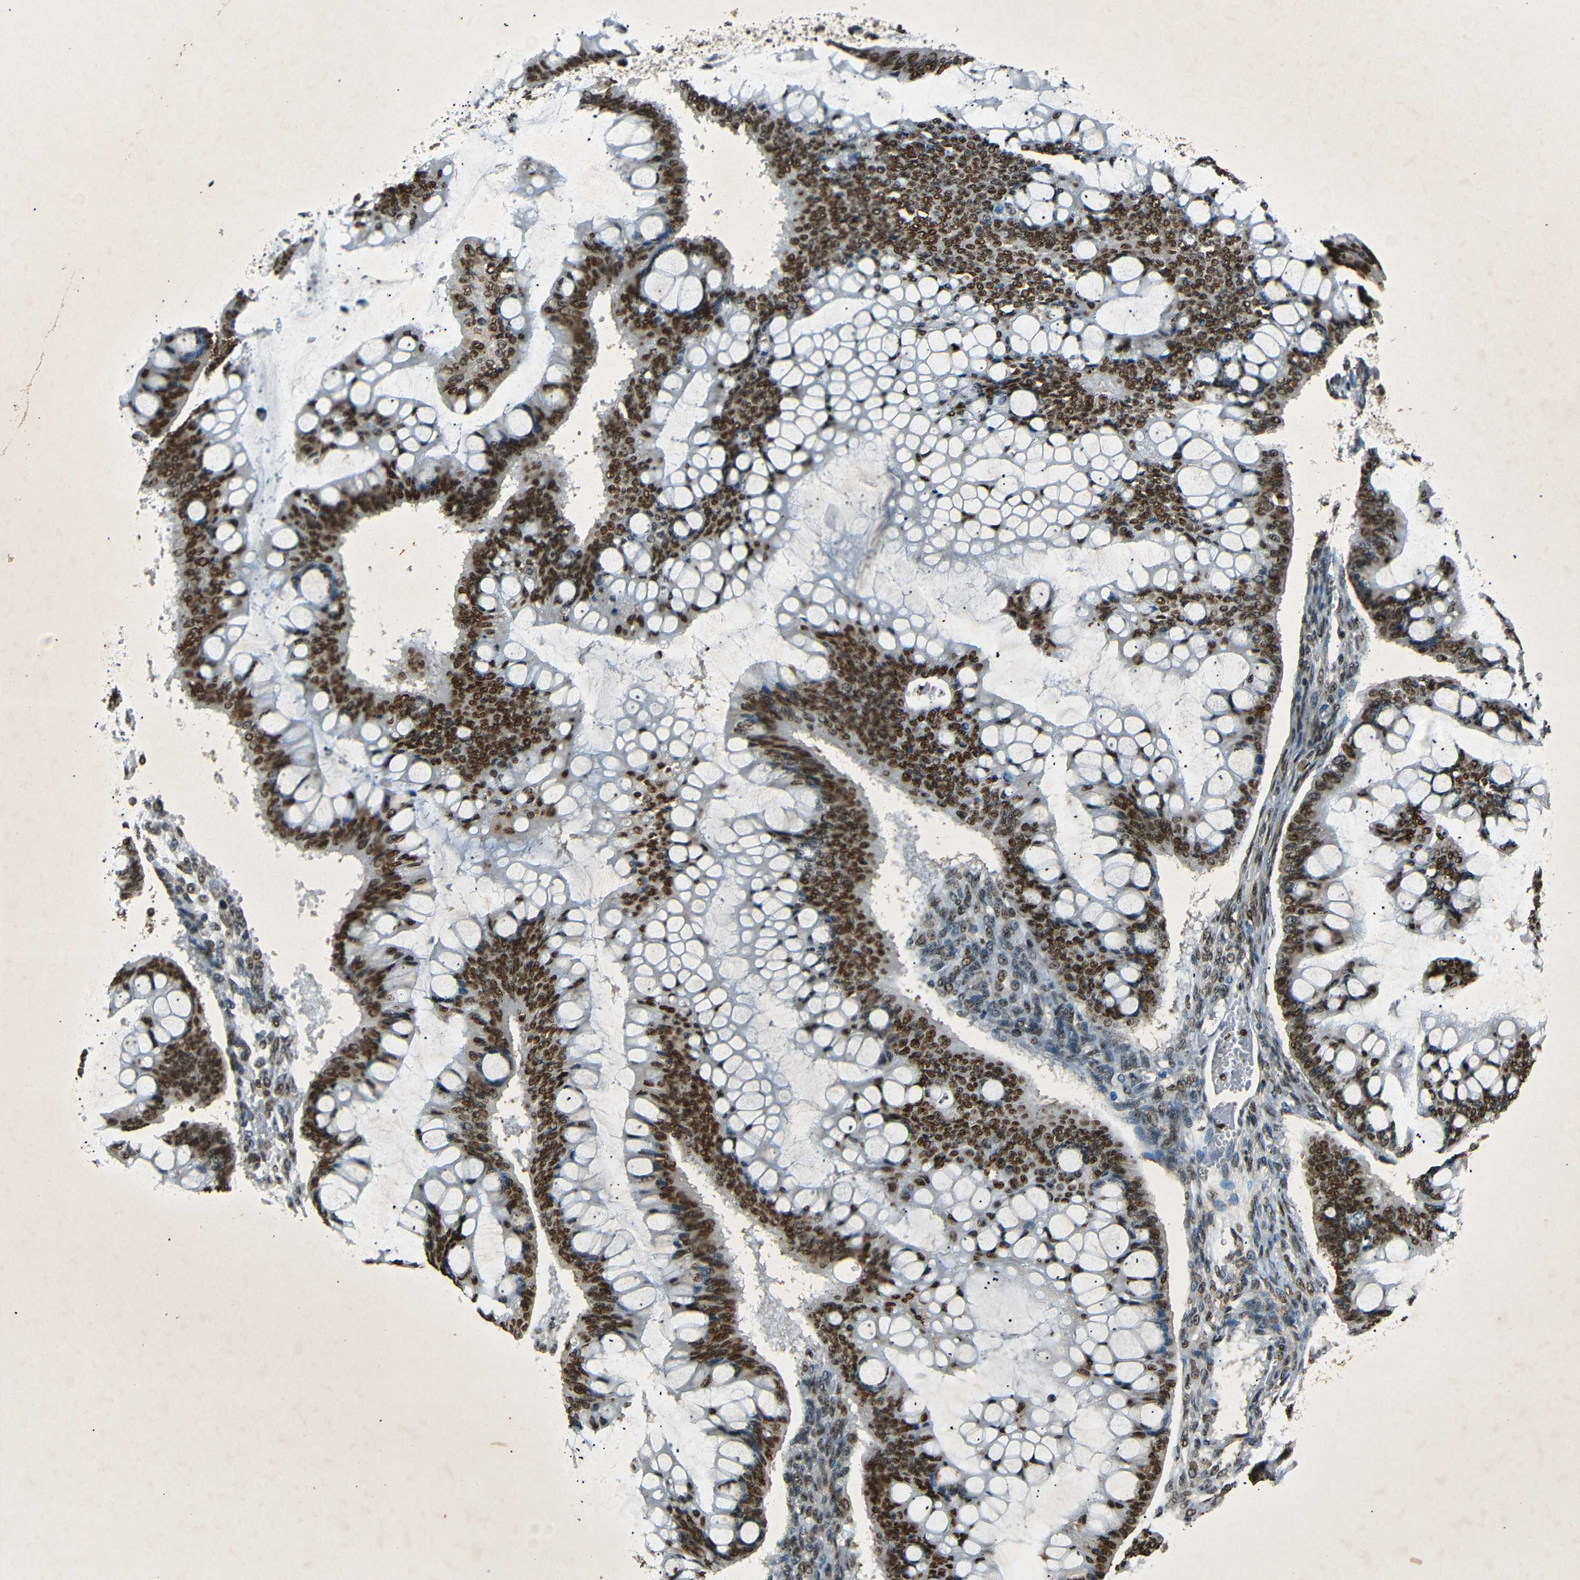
{"staining": {"intensity": "strong", "quantity": "25%-75%", "location": "nuclear"}, "tissue": "ovarian cancer", "cell_type": "Tumor cells", "image_type": "cancer", "snomed": [{"axis": "morphology", "description": "Cystadenocarcinoma, mucinous, NOS"}, {"axis": "topography", "description": "Ovary"}], "caption": "The micrograph exhibits immunohistochemical staining of ovarian cancer (mucinous cystadenocarcinoma). There is strong nuclear expression is present in approximately 25%-75% of tumor cells. Immunohistochemistry (ihc) stains the protein in brown and the nuclei are stained blue.", "gene": "HMGN1", "patient": {"sex": "female", "age": 73}}